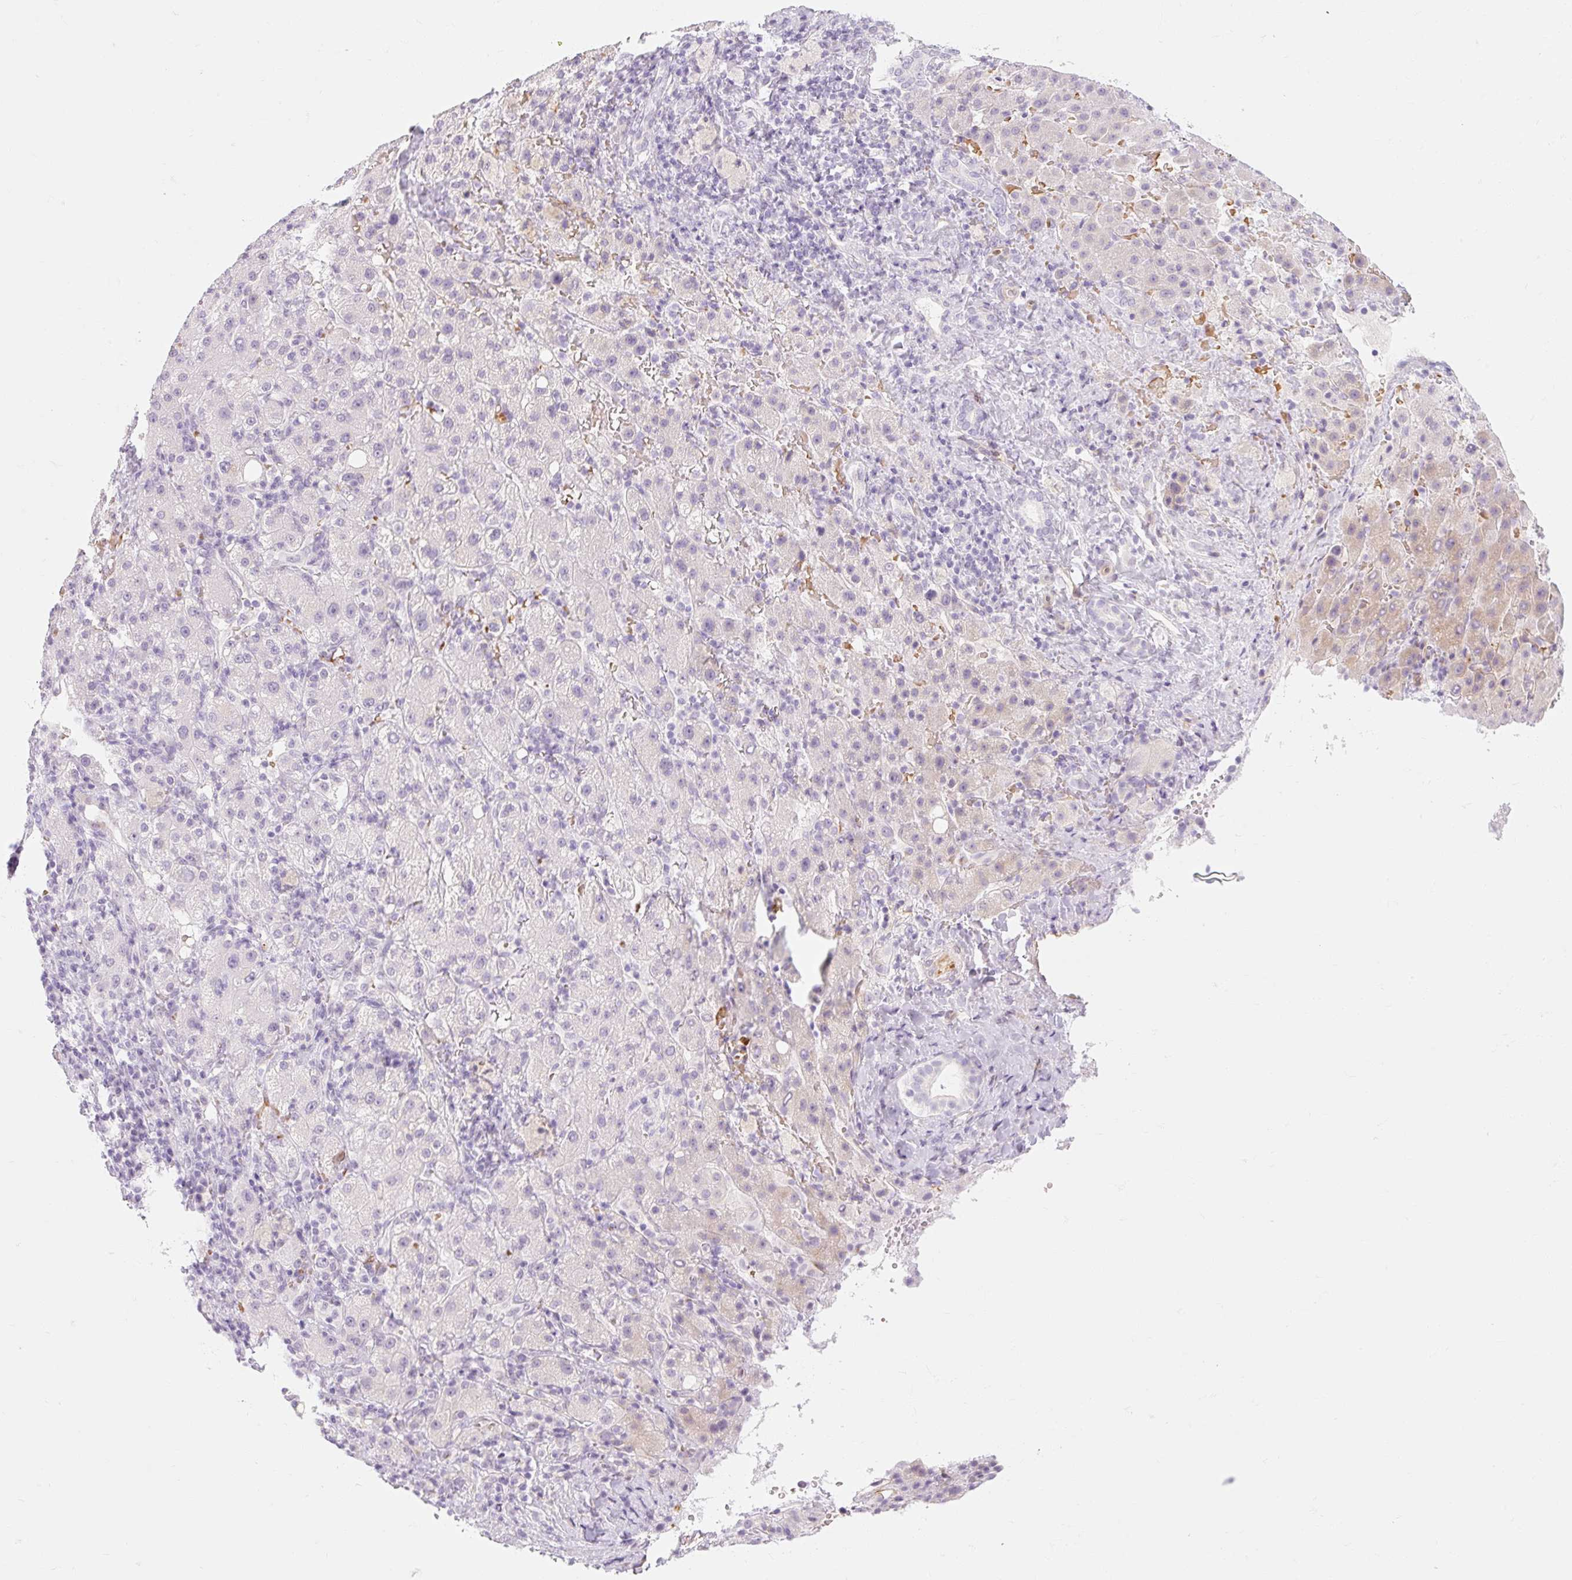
{"staining": {"intensity": "negative", "quantity": "none", "location": "none"}, "tissue": "liver cancer", "cell_type": "Tumor cells", "image_type": "cancer", "snomed": [{"axis": "morphology", "description": "Carcinoma, Hepatocellular, NOS"}, {"axis": "topography", "description": "Liver"}], "caption": "This is an immunohistochemistry micrograph of hepatocellular carcinoma (liver). There is no positivity in tumor cells.", "gene": "TAF1L", "patient": {"sex": "female", "age": 58}}